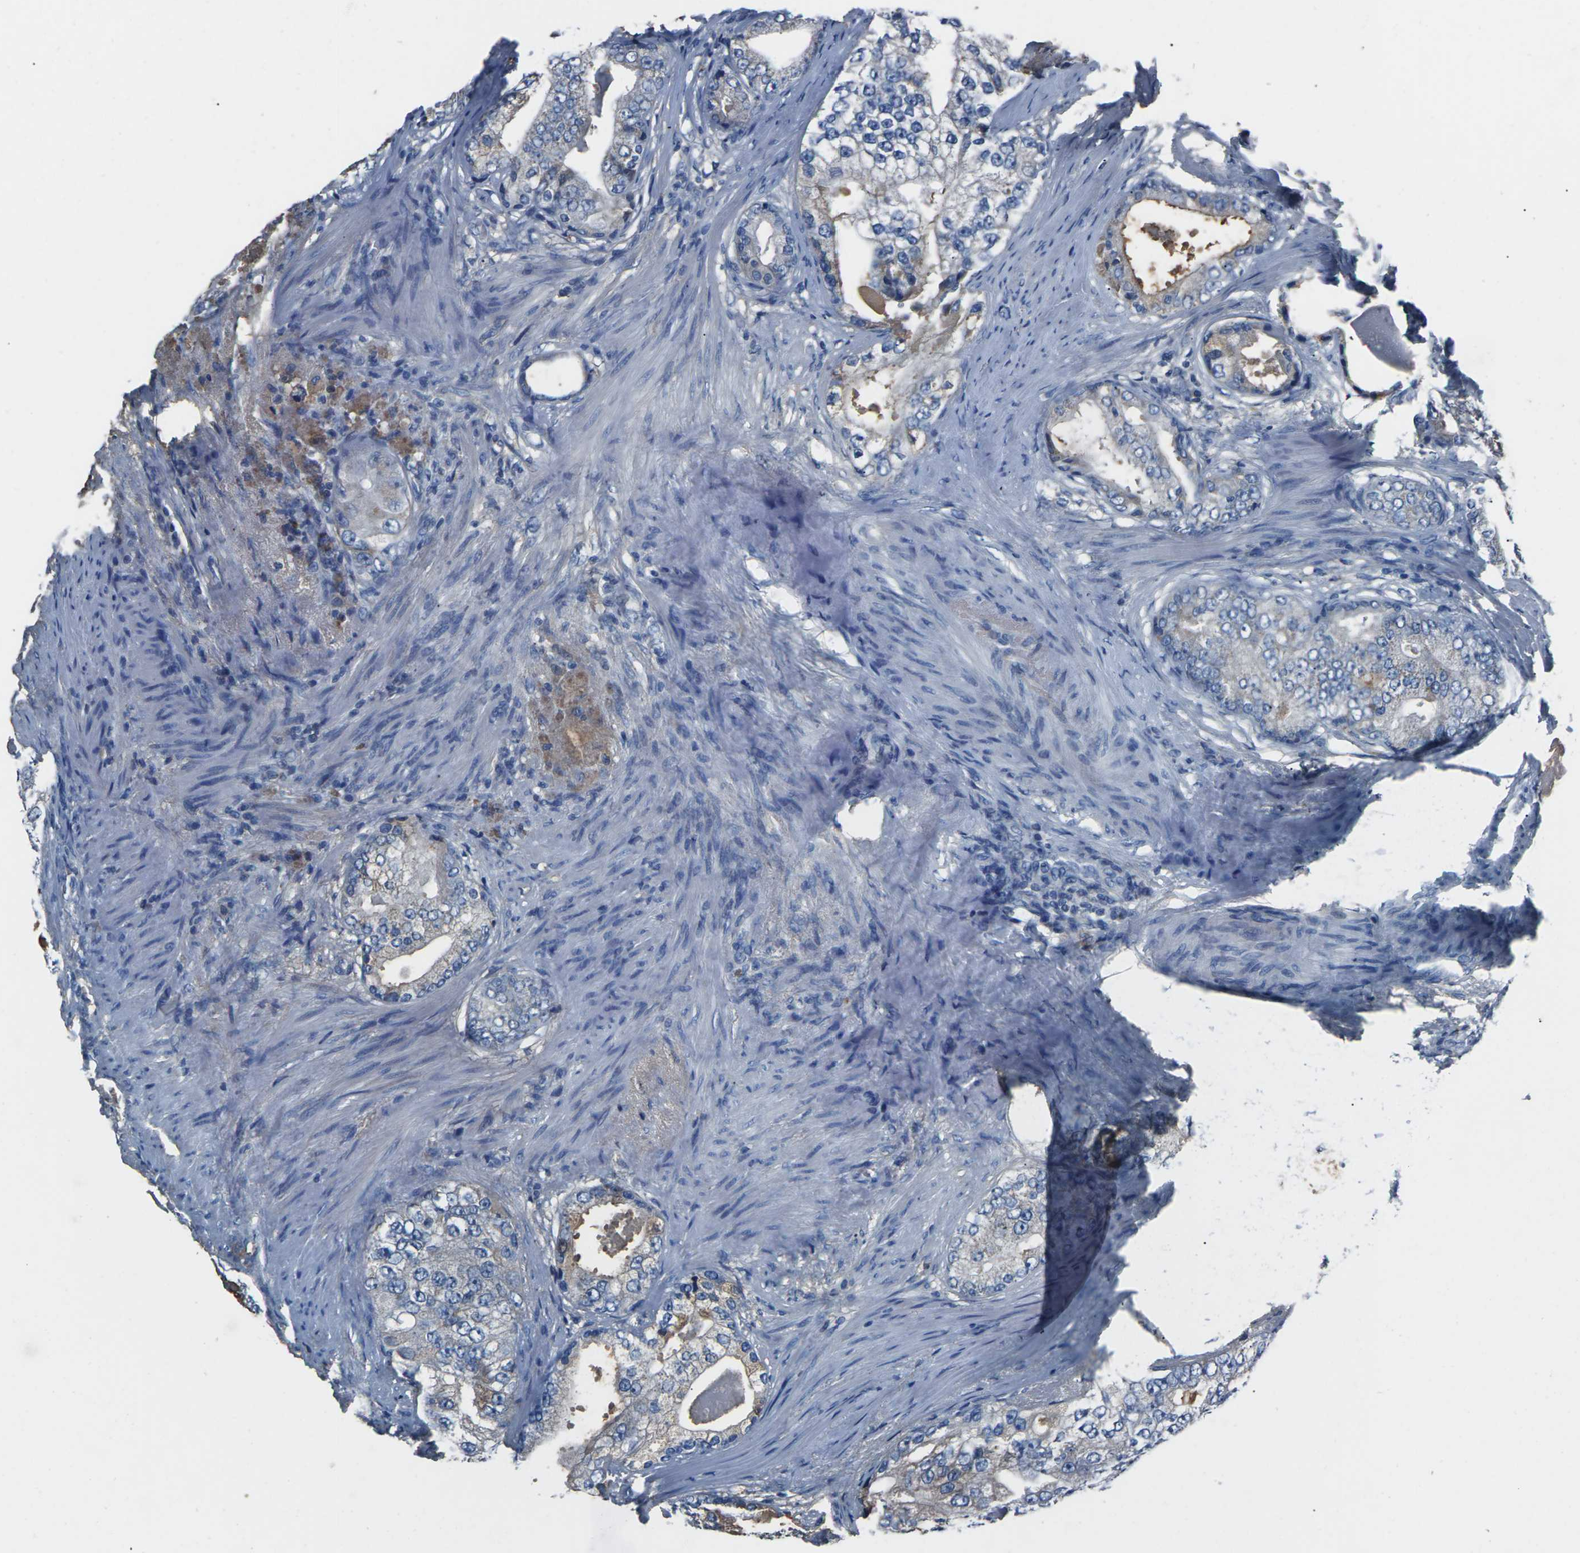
{"staining": {"intensity": "weak", "quantity": "<25%", "location": "cytoplasmic/membranous"}, "tissue": "prostate cancer", "cell_type": "Tumor cells", "image_type": "cancer", "snomed": [{"axis": "morphology", "description": "Adenocarcinoma, High grade"}, {"axis": "topography", "description": "Prostate"}], "caption": "Immunohistochemical staining of prostate cancer shows no significant expression in tumor cells. (DAB immunohistochemistry with hematoxylin counter stain).", "gene": "LEP", "patient": {"sex": "male", "age": 66}}